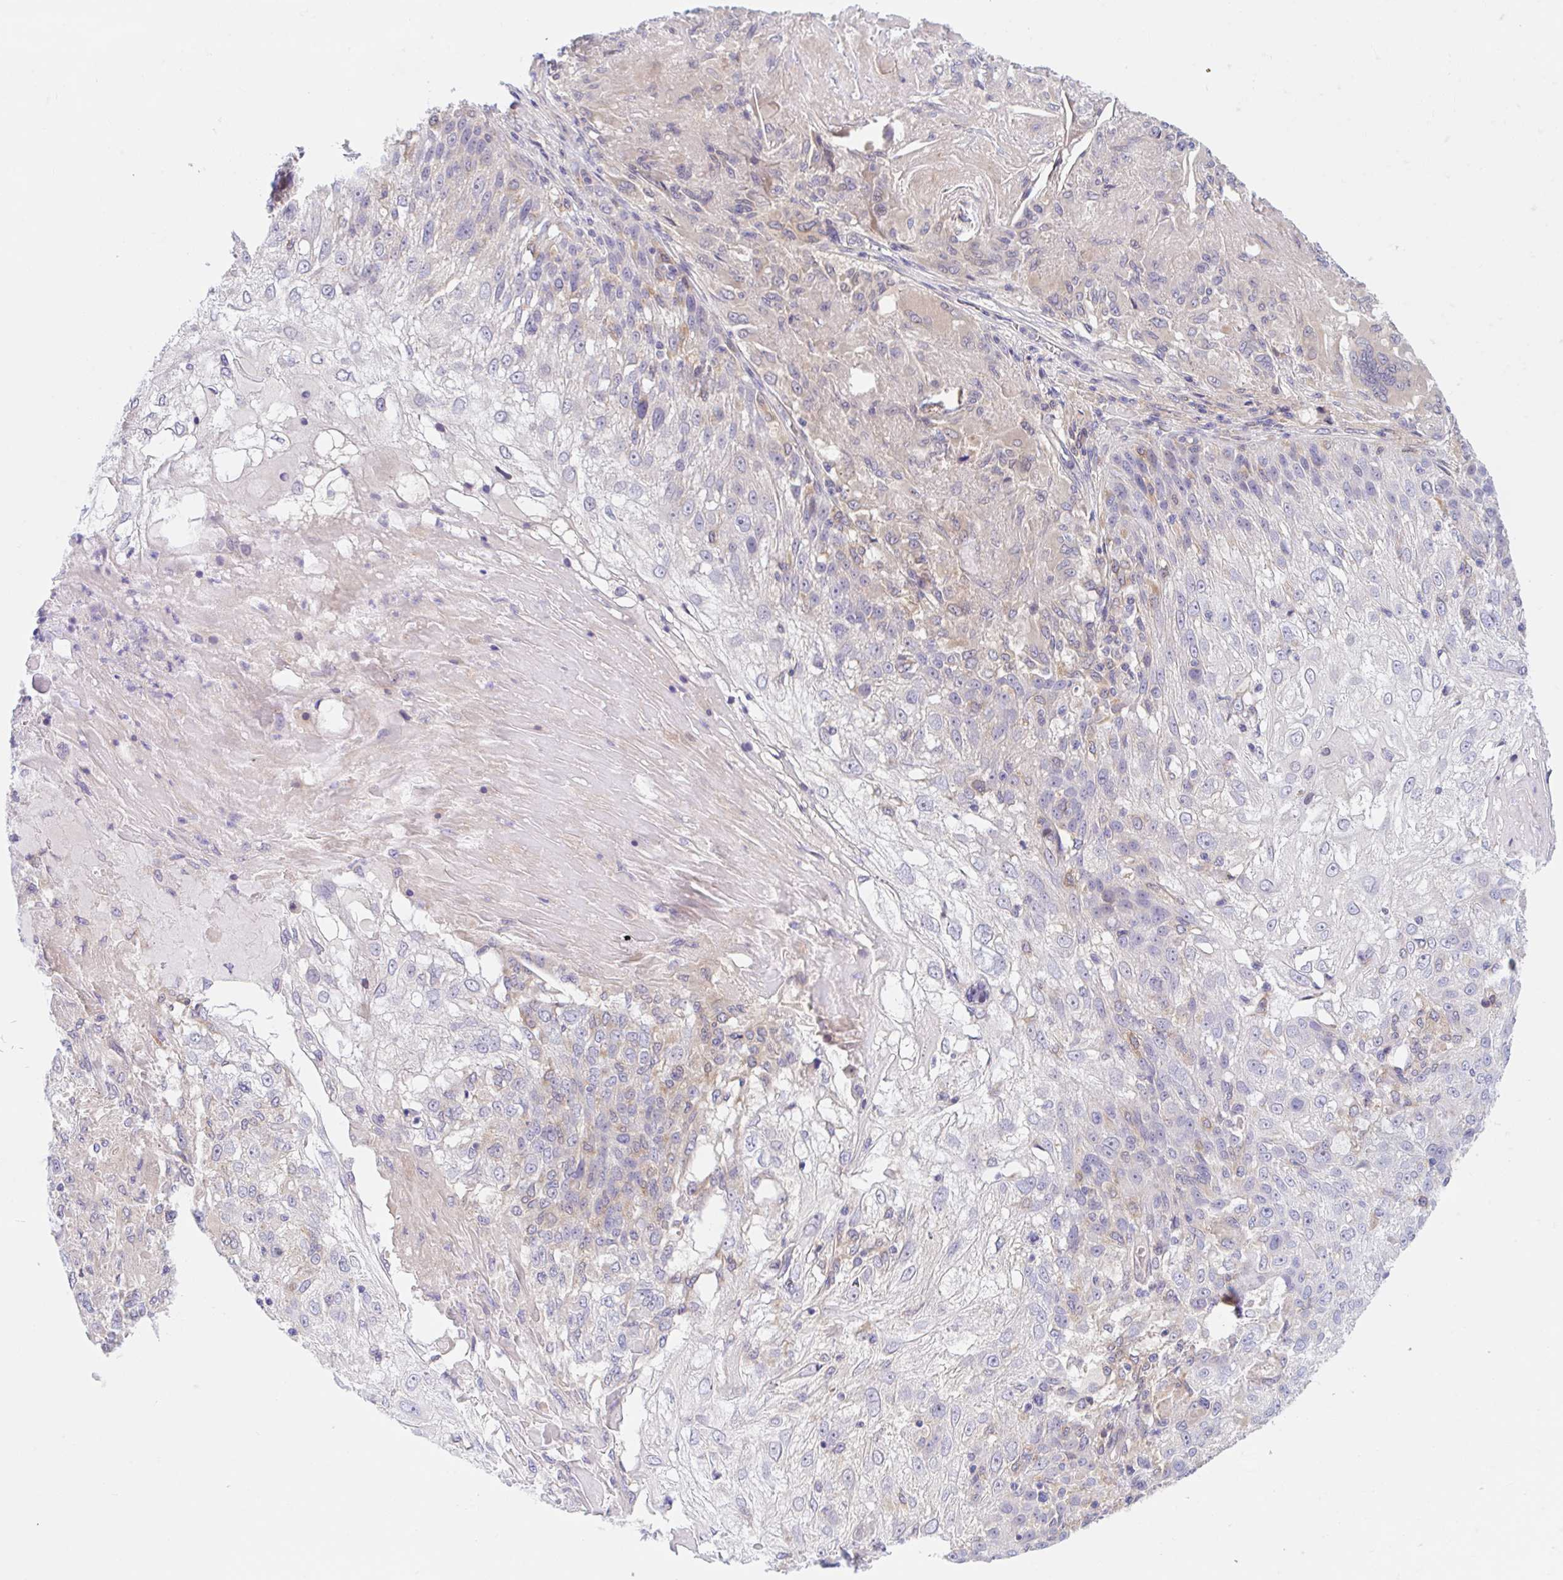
{"staining": {"intensity": "negative", "quantity": "none", "location": "none"}, "tissue": "skin cancer", "cell_type": "Tumor cells", "image_type": "cancer", "snomed": [{"axis": "morphology", "description": "Normal tissue, NOS"}, {"axis": "morphology", "description": "Squamous cell carcinoma, NOS"}, {"axis": "topography", "description": "Skin"}], "caption": "Human skin squamous cell carcinoma stained for a protein using immunohistochemistry reveals no positivity in tumor cells.", "gene": "TMEM86A", "patient": {"sex": "female", "age": 83}}